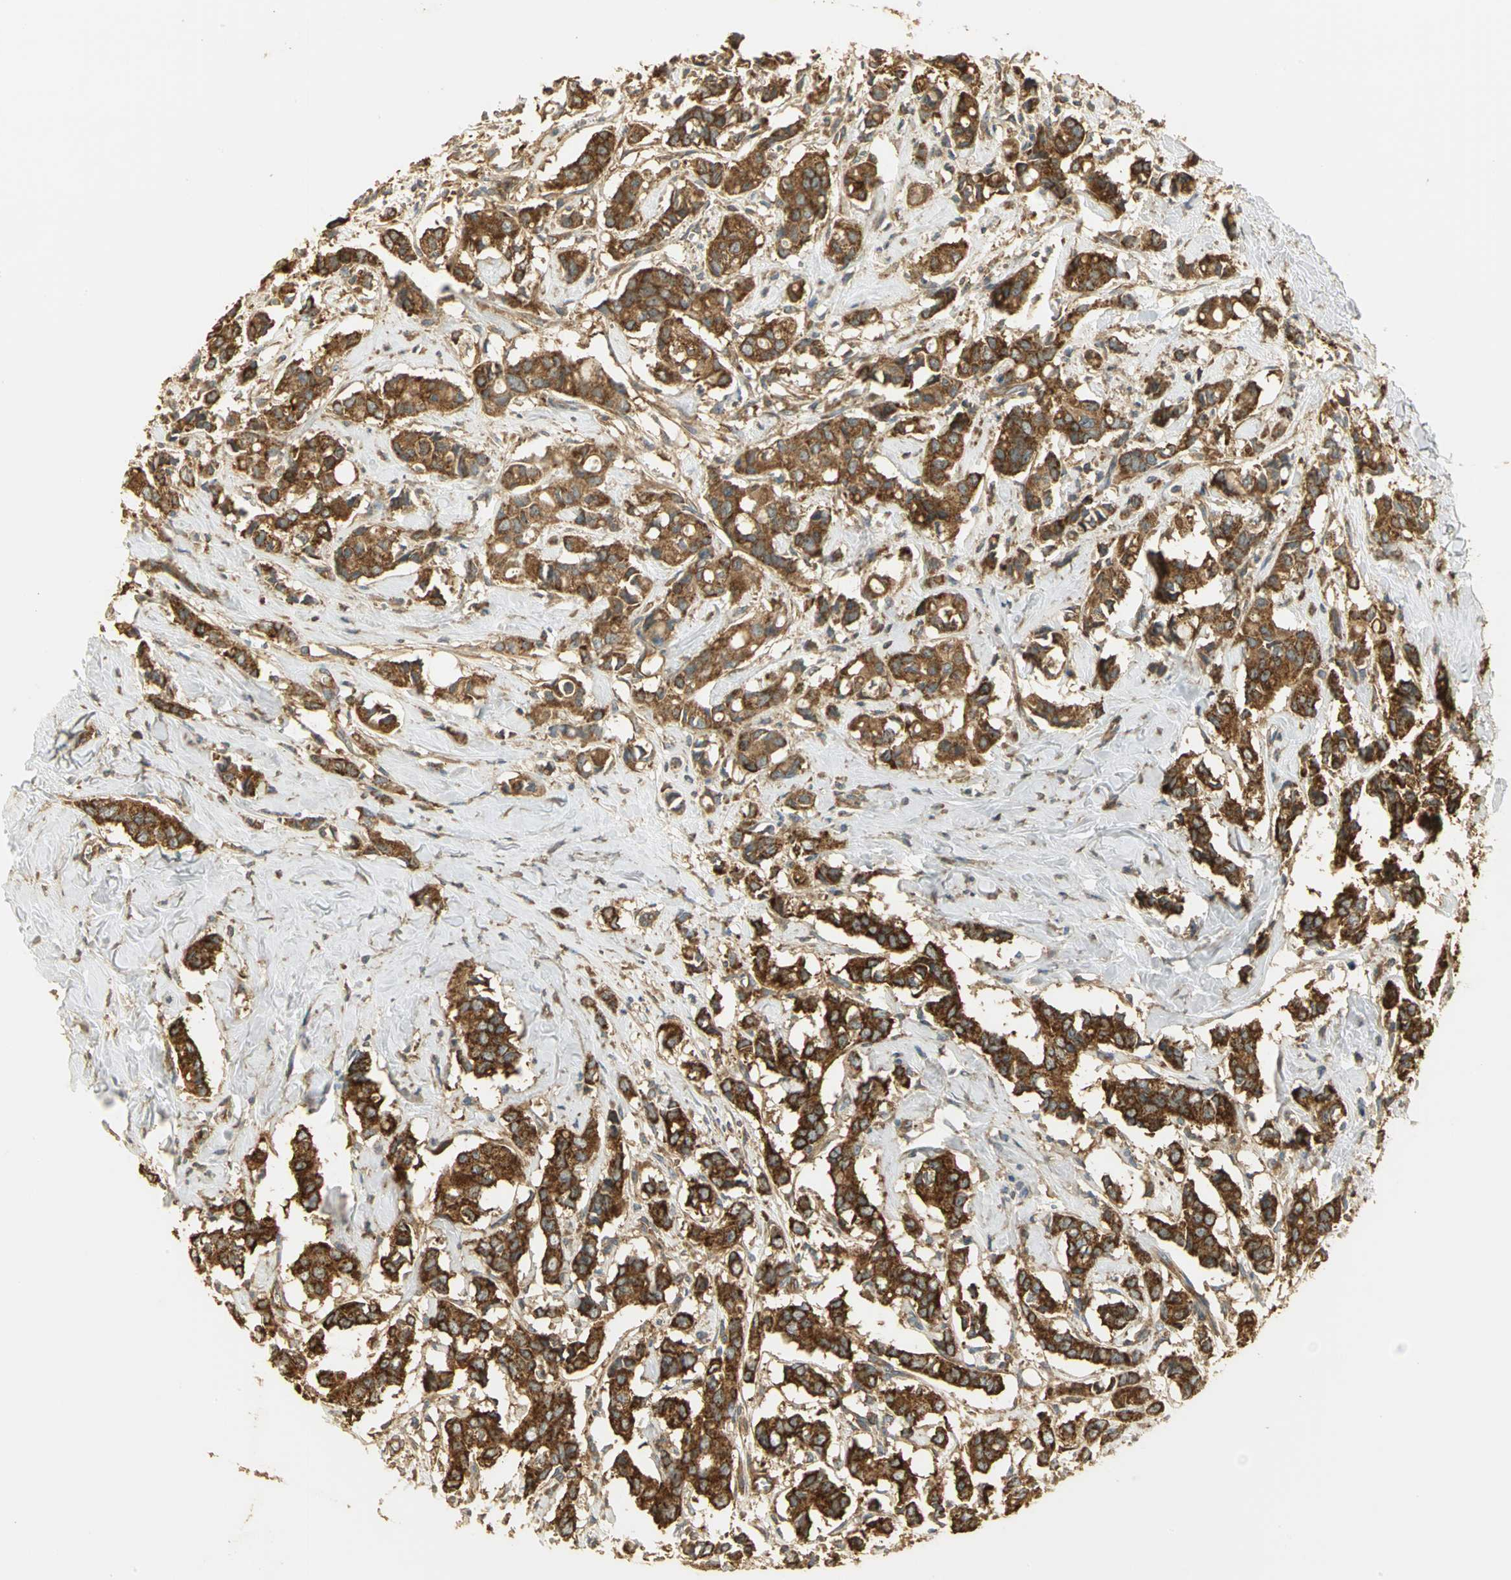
{"staining": {"intensity": "strong", "quantity": ">75%", "location": "cytoplasmic/membranous"}, "tissue": "breast cancer", "cell_type": "Tumor cells", "image_type": "cancer", "snomed": [{"axis": "morphology", "description": "Duct carcinoma"}, {"axis": "topography", "description": "Breast"}], "caption": "A histopathology image showing strong cytoplasmic/membranous positivity in about >75% of tumor cells in breast cancer (invasive ductal carcinoma), as visualized by brown immunohistochemical staining.", "gene": "RARS1", "patient": {"sex": "female", "age": 84}}